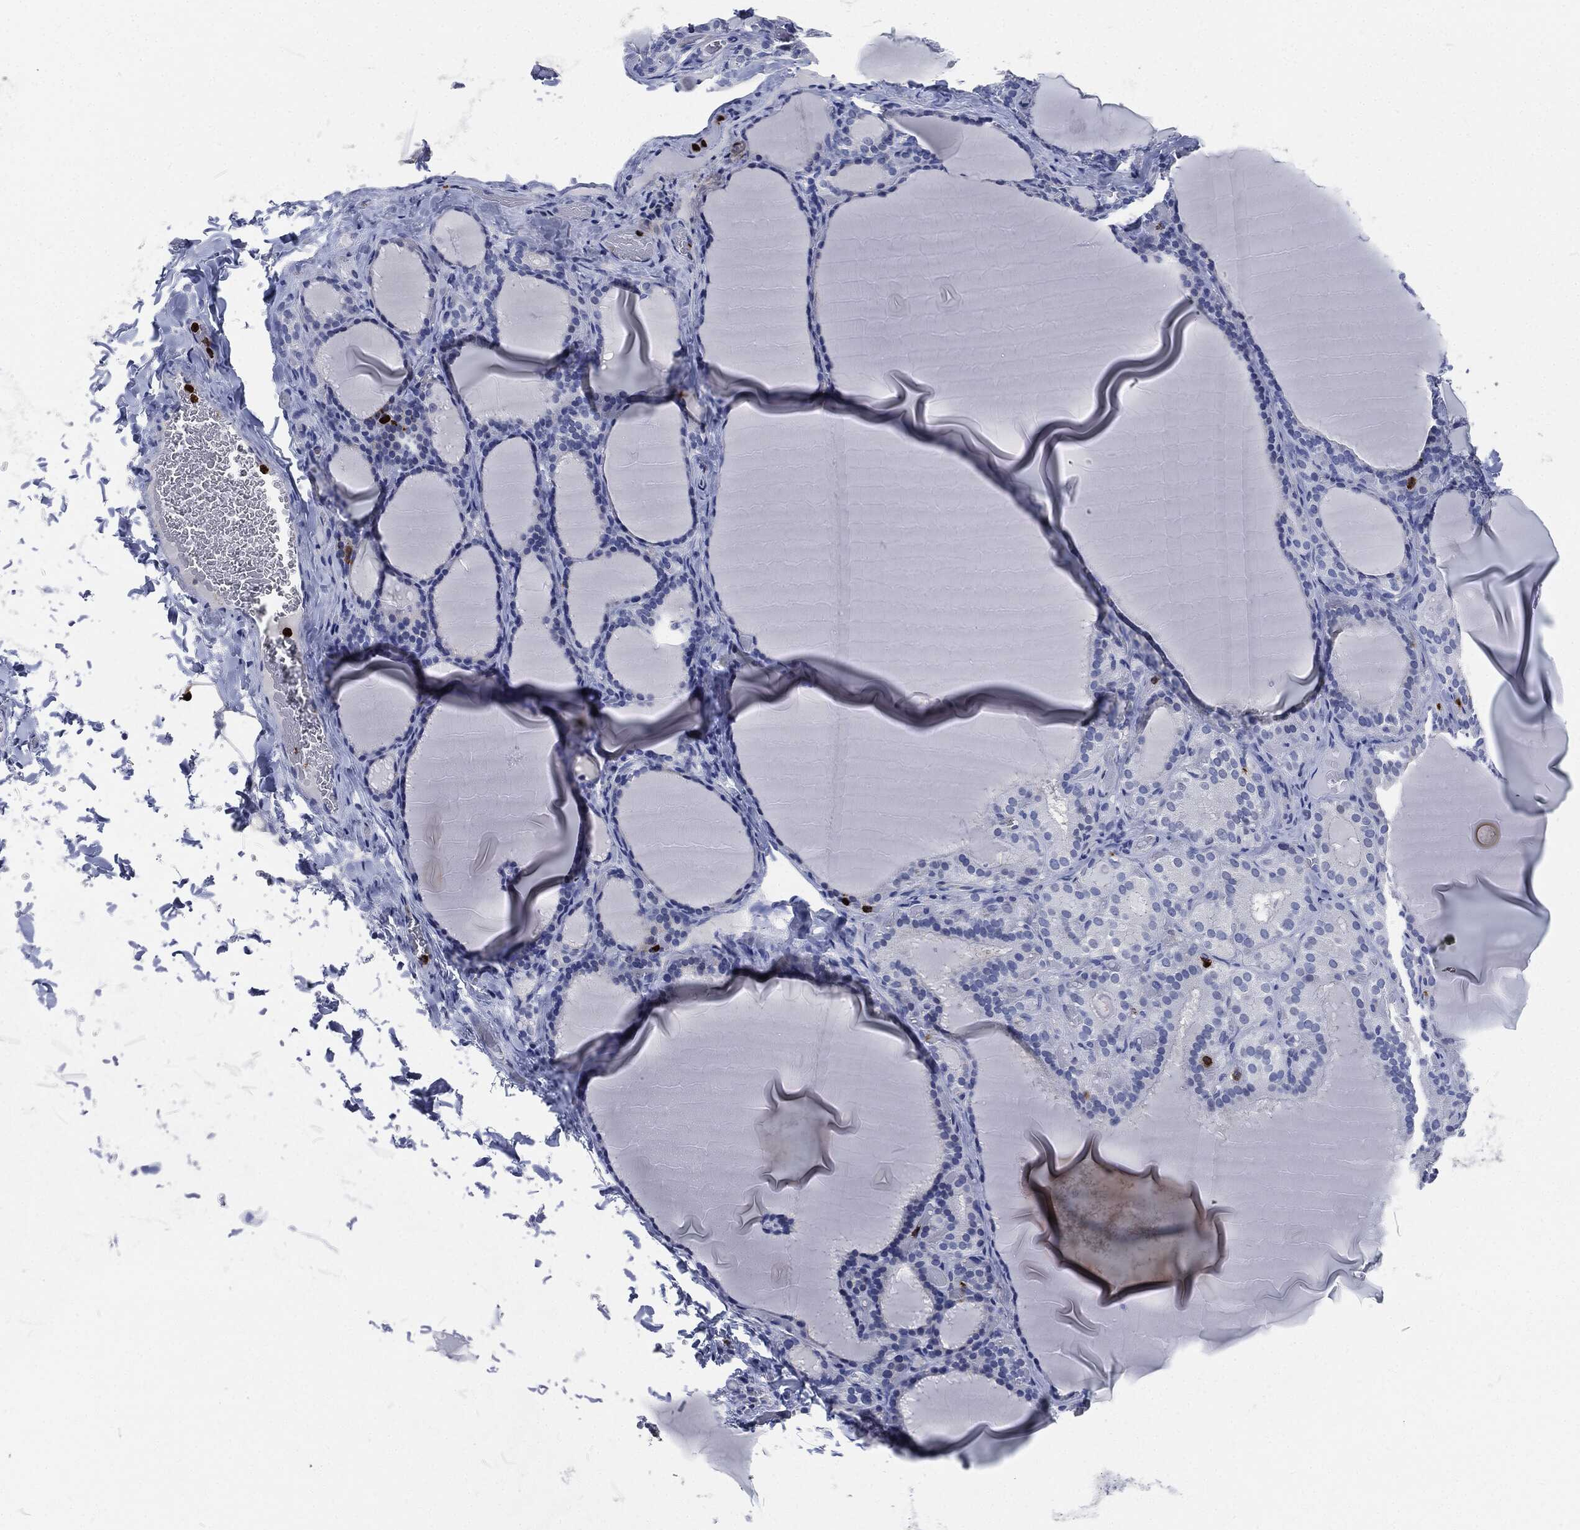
{"staining": {"intensity": "negative", "quantity": "none", "location": "none"}, "tissue": "thyroid gland", "cell_type": "Glandular cells", "image_type": "normal", "snomed": [{"axis": "morphology", "description": "Normal tissue, NOS"}, {"axis": "morphology", "description": "Hyperplasia, NOS"}, {"axis": "topography", "description": "Thyroid gland"}], "caption": "A high-resolution micrograph shows immunohistochemistry (IHC) staining of benign thyroid gland, which demonstrates no significant staining in glandular cells. (DAB (3,3'-diaminobenzidine) immunohistochemistry (IHC), high magnification).", "gene": "MPO", "patient": {"sex": "female", "age": 27}}